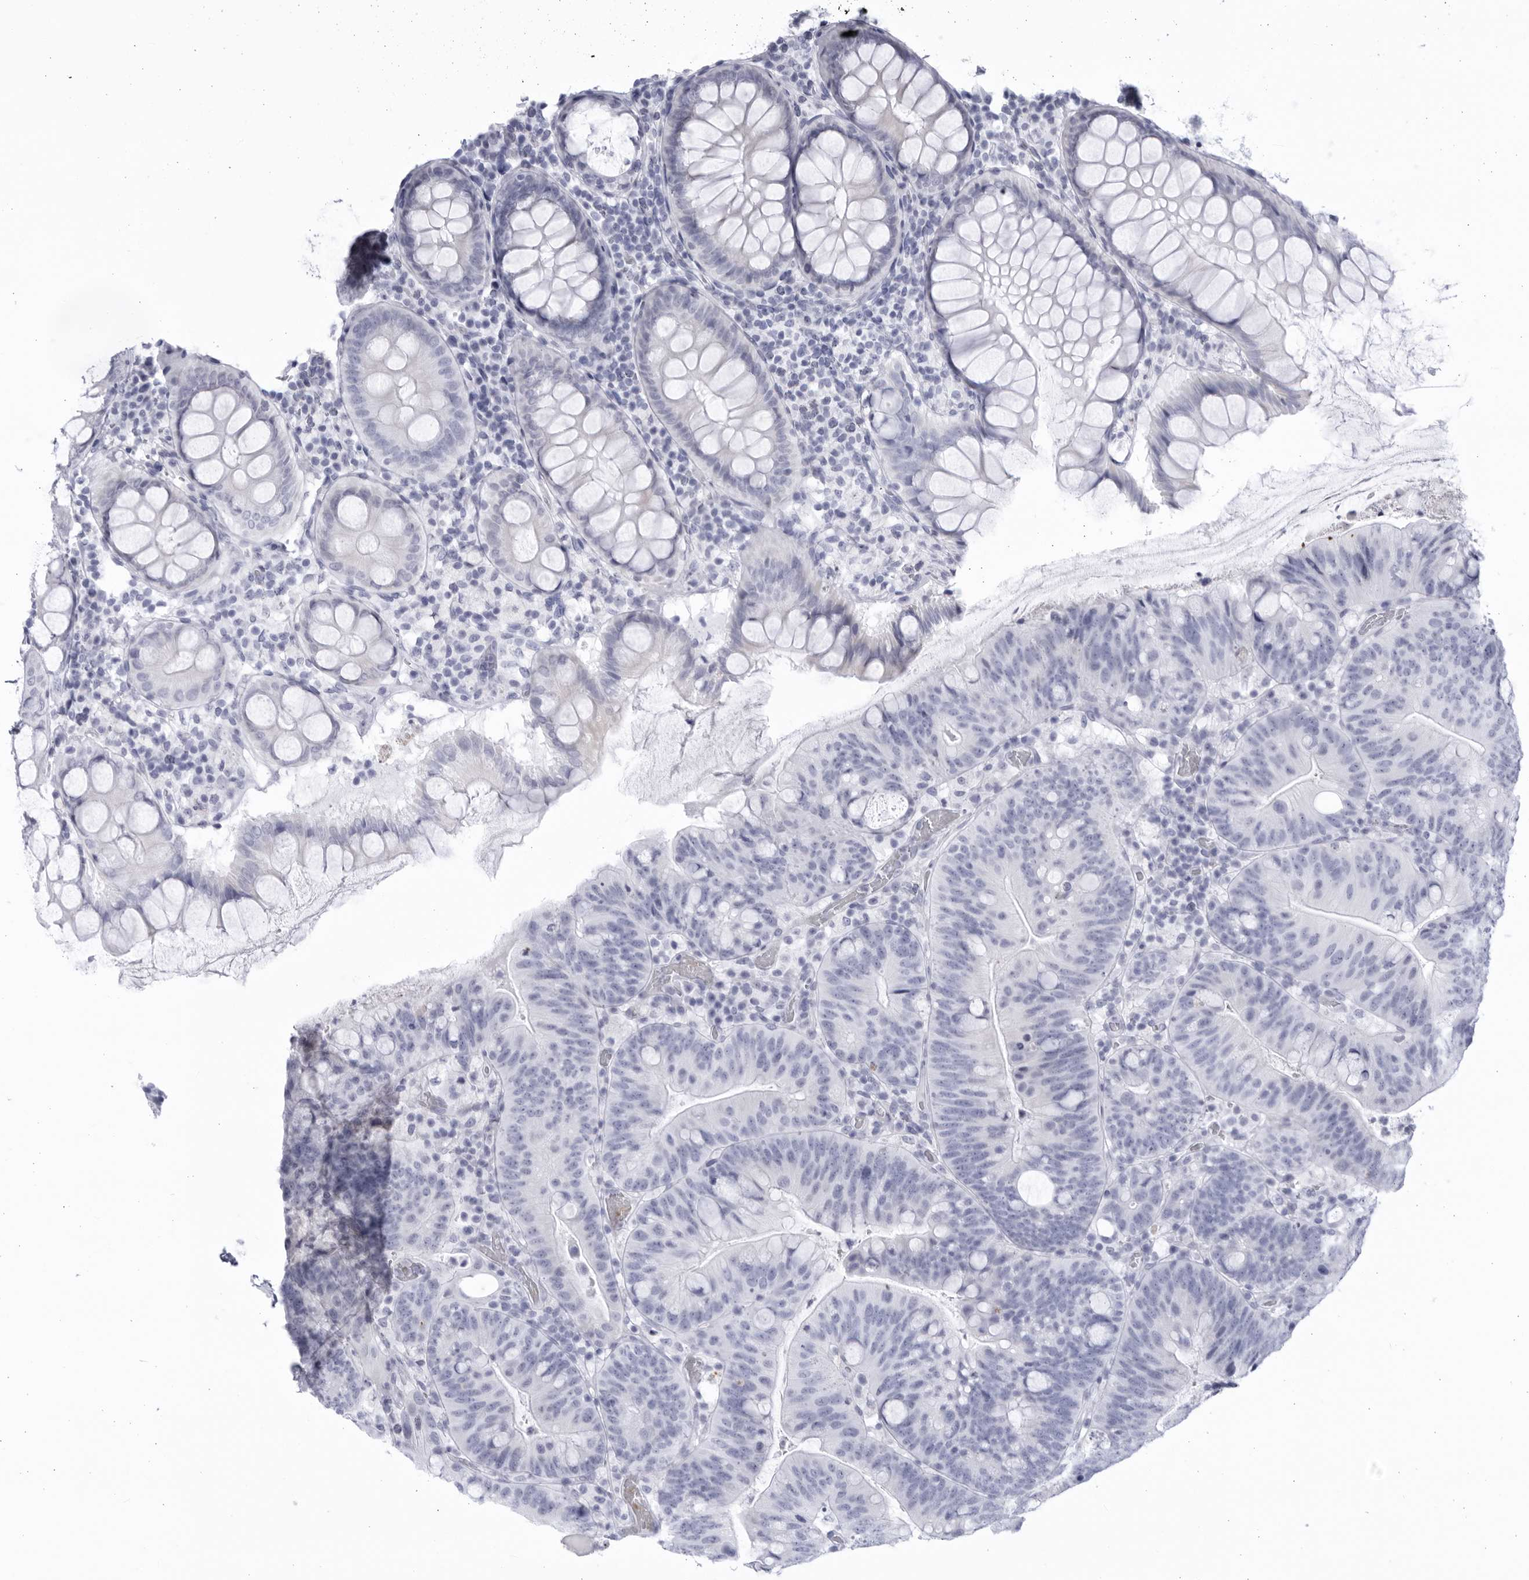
{"staining": {"intensity": "negative", "quantity": "none", "location": "none"}, "tissue": "colorectal cancer", "cell_type": "Tumor cells", "image_type": "cancer", "snomed": [{"axis": "morphology", "description": "Adenocarcinoma, NOS"}, {"axis": "topography", "description": "Colon"}], "caption": "Tumor cells are negative for protein expression in human colorectal adenocarcinoma.", "gene": "CCDC181", "patient": {"sex": "female", "age": 66}}